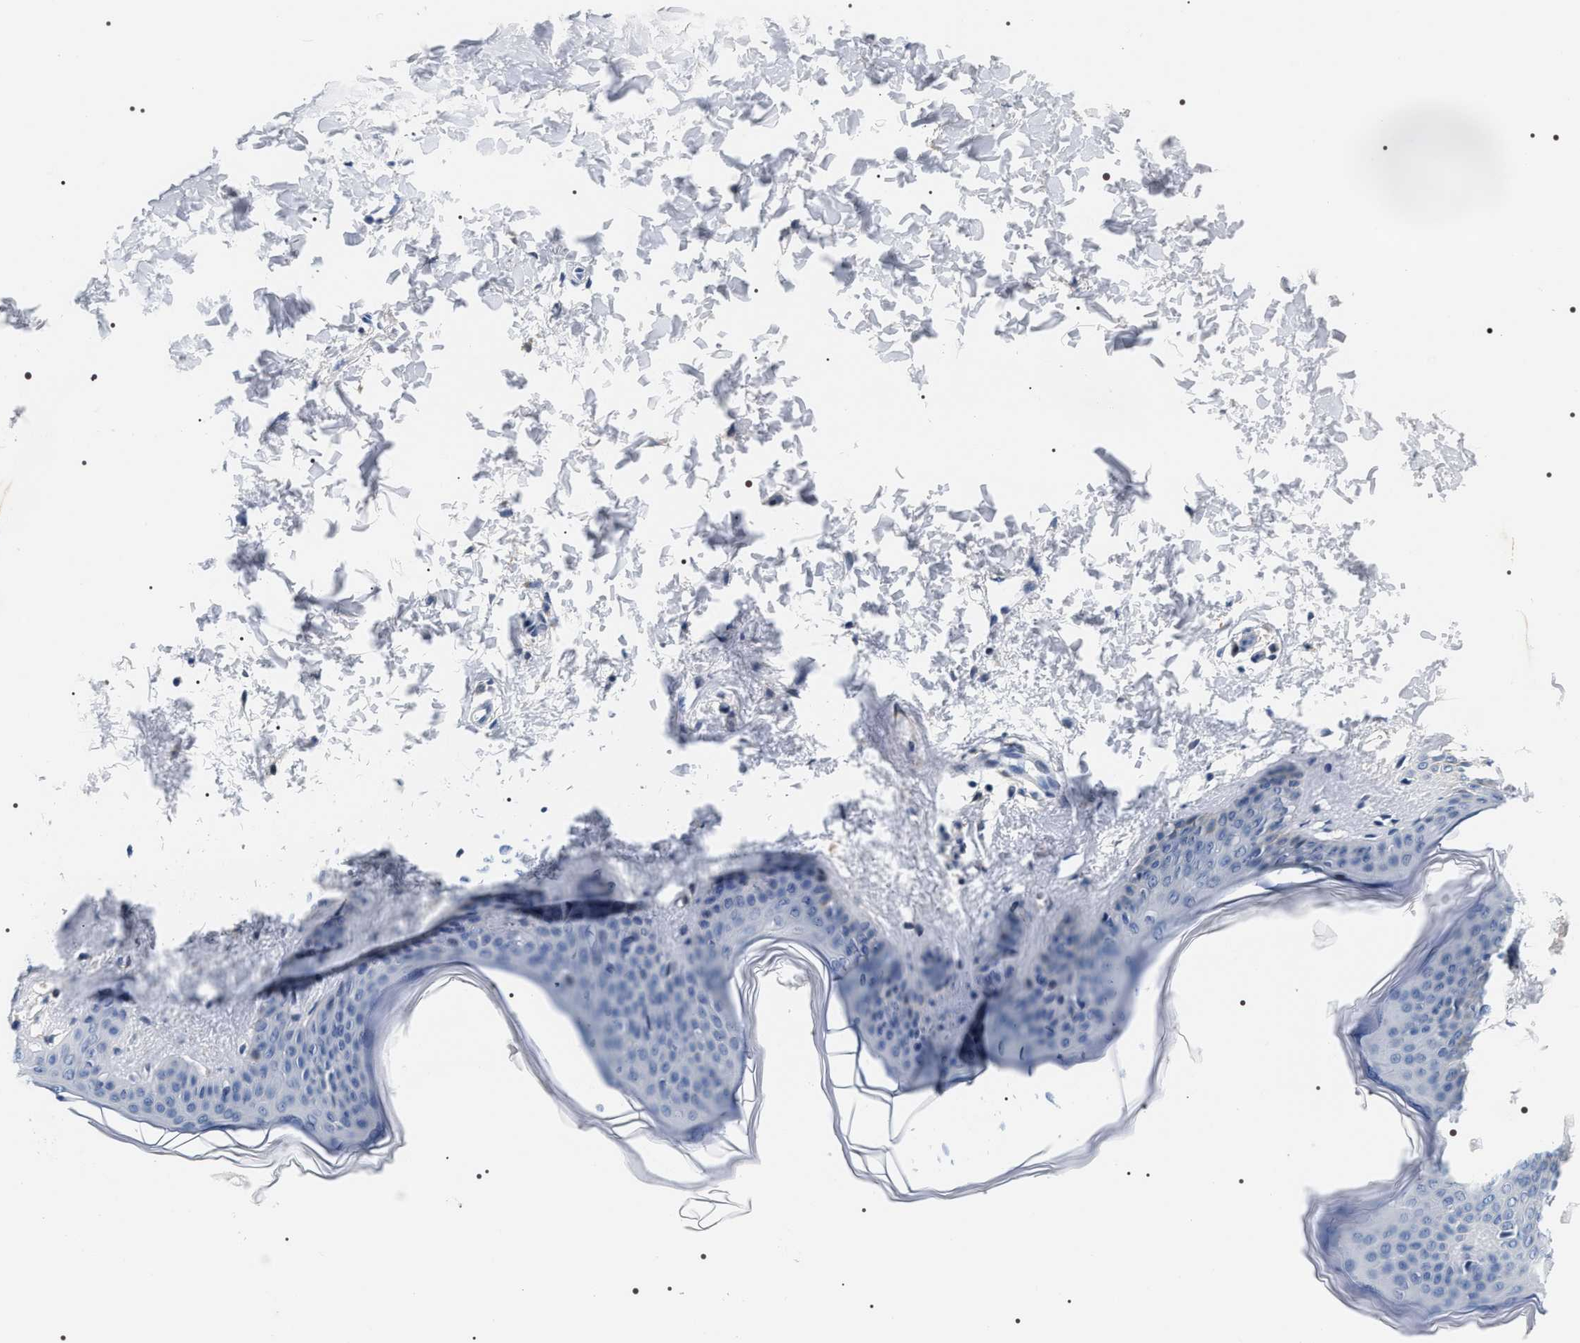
{"staining": {"intensity": "negative", "quantity": "none", "location": "none"}, "tissue": "skin", "cell_type": "Fibroblasts", "image_type": "normal", "snomed": [{"axis": "morphology", "description": "Normal tissue, NOS"}, {"axis": "topography", "description": "Skin"}], "caption": "Histopathology image shows no protein expression in fibroblasts of normal skin.", "gene": "BAG2", "patient": {"sex": "female", "age": 17}}